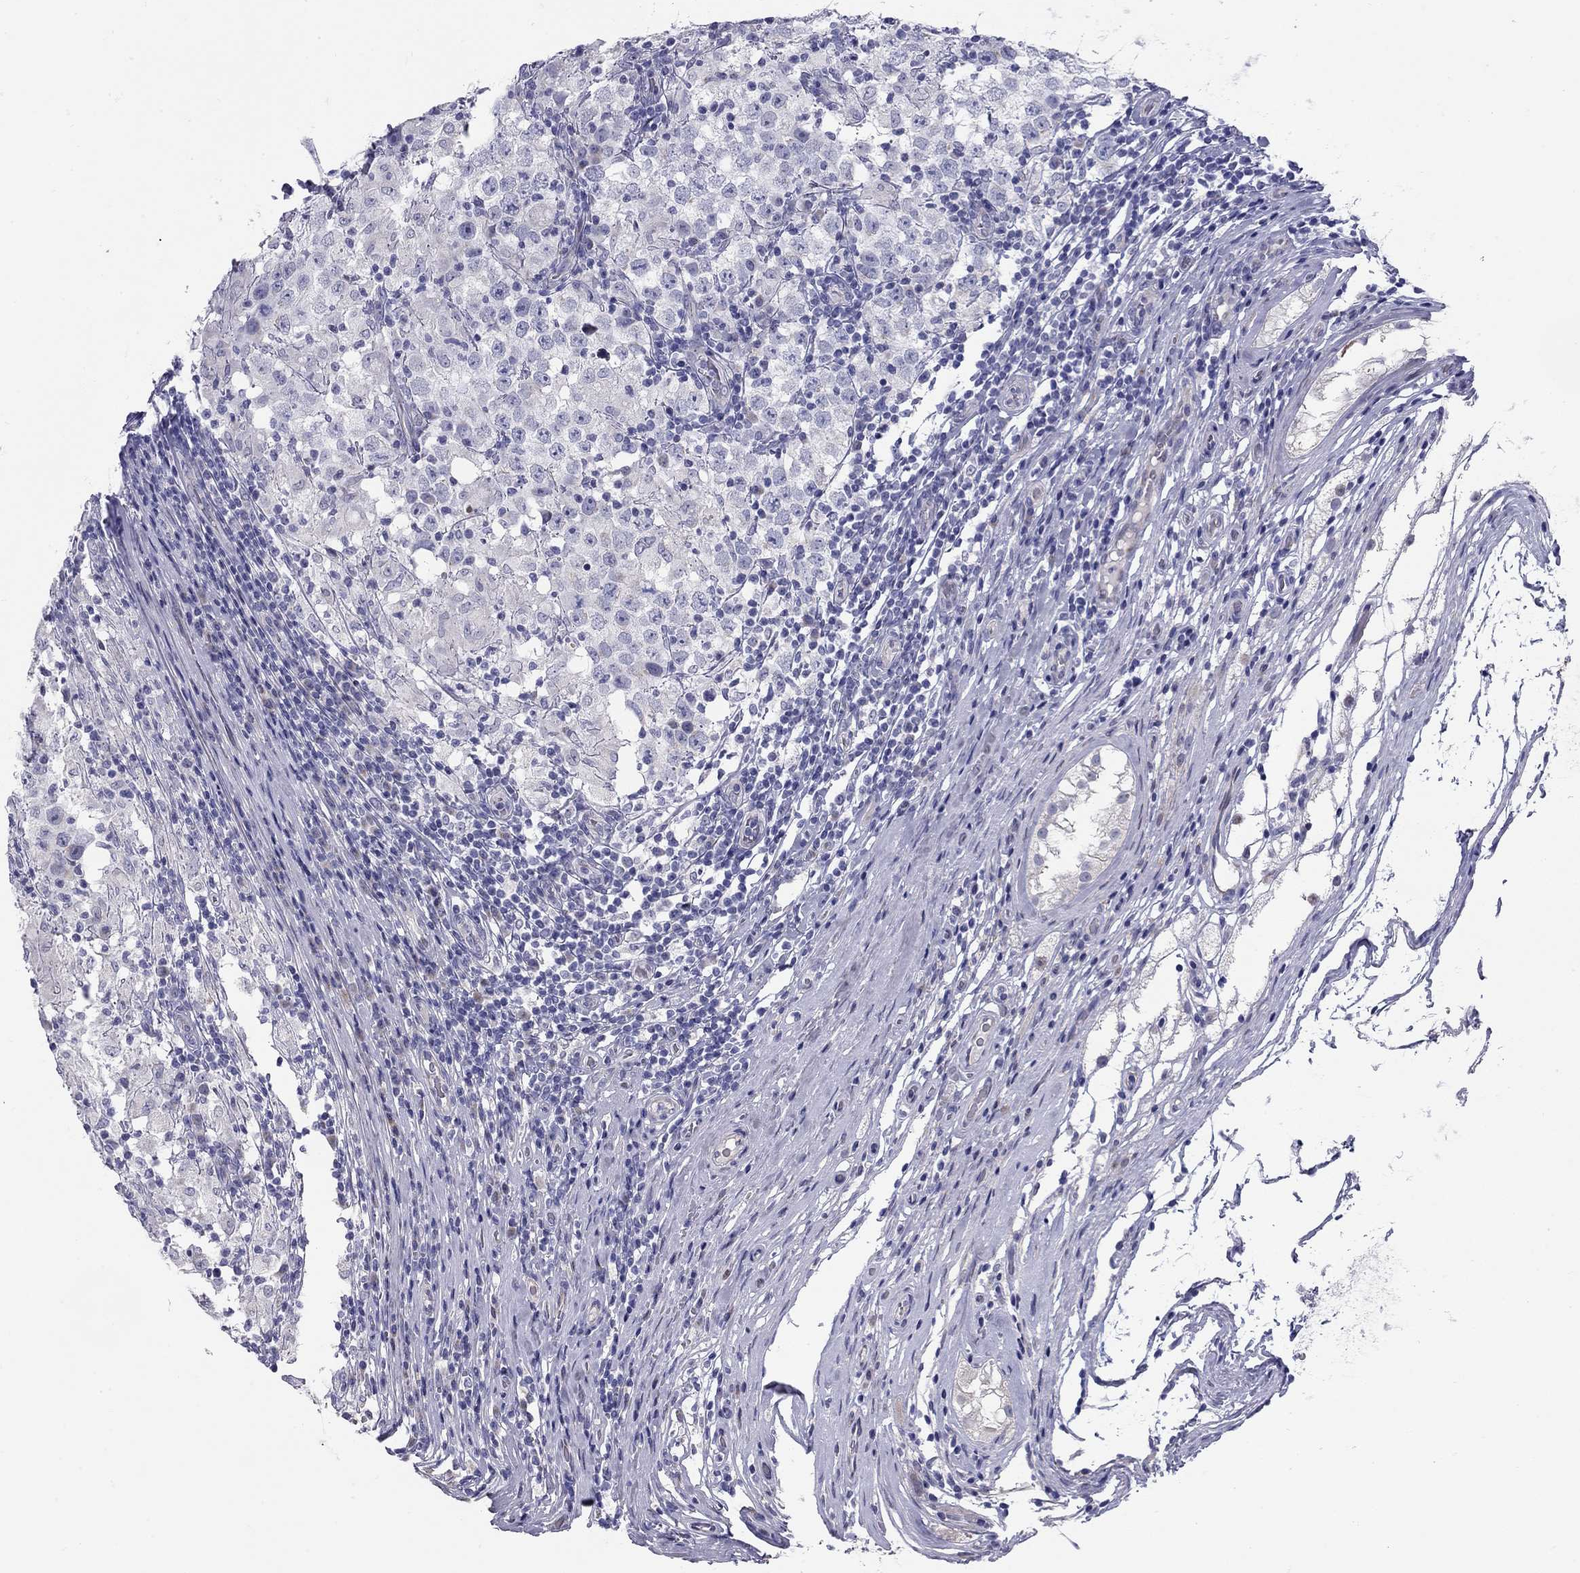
{"staining": {"intensity": "negative", "quantity": "none", "location": "none"}, "tissue": "testis cancer", "cell_type": "Tumor cells", "image_type": "cancer", "snomed": [{"axis": "morphology", "description": "Seminoma, NOS"}, {"axis": "morphology", "description": "Carcinoma, Embryonal, NOS"}, {"axis": "topography", "description": "Testis"}], "caption": "Human testis cancer stained for a protein using IHC displays no staining in tumor cells.", "gene": "C8orf88", "patient": {"sex": "male", "age": 41}}